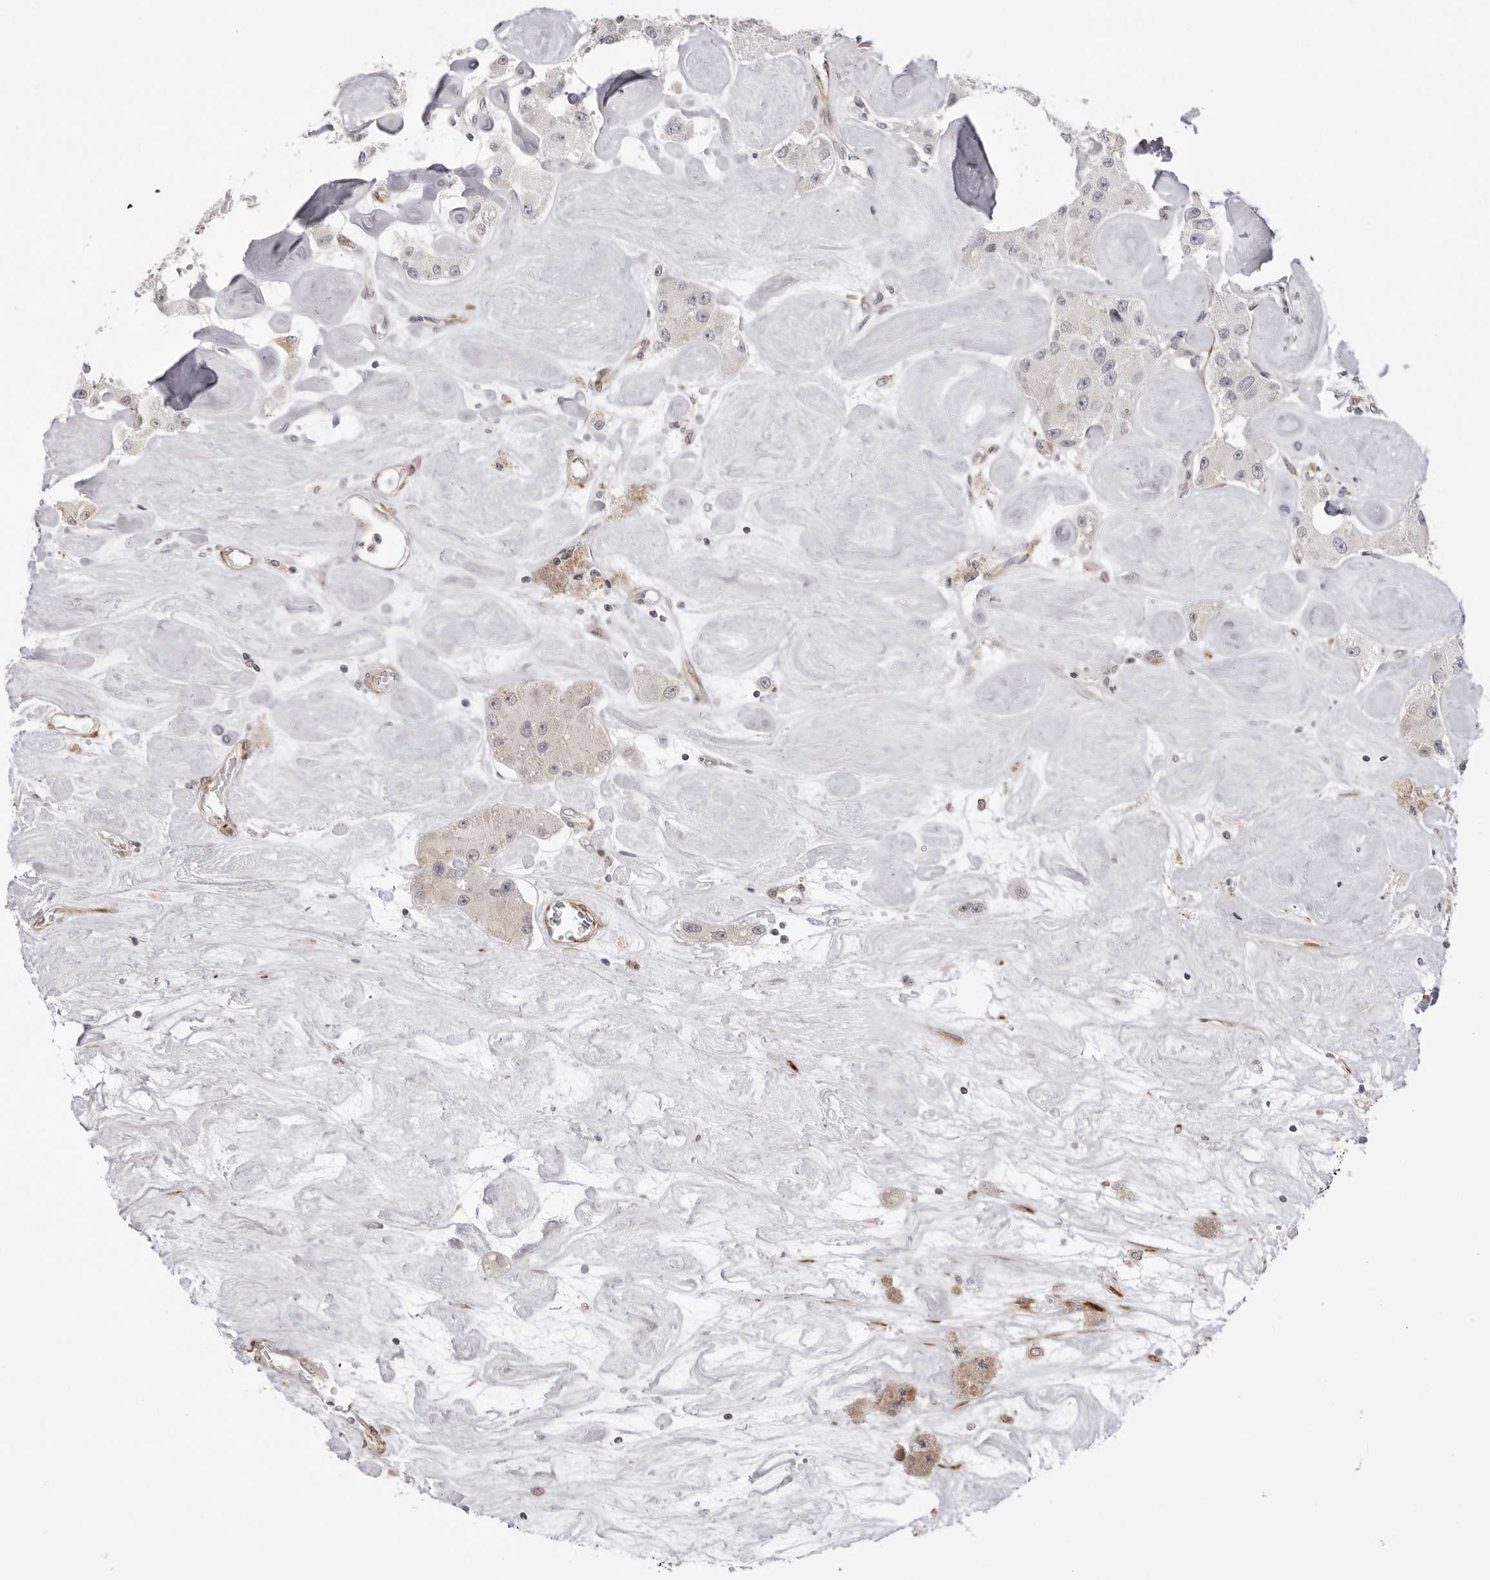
{"staining": {"intensity": "negative", "quantity": "none", "location": "none"}, "tissue": "carcinoid", "cell_type": "Tumor cells", "image_type": "cancer", "snomed": [{"axis": "morphology", "description": "Carcinoid, malignant, NOS"}, {"axis": "topography", "description": "Pancreas"}], "caption": "There is no significant staining in tumor cells of carcinoid.", "gene": "SRGAP2", "patient": {"sex": "male", "age": 41}}